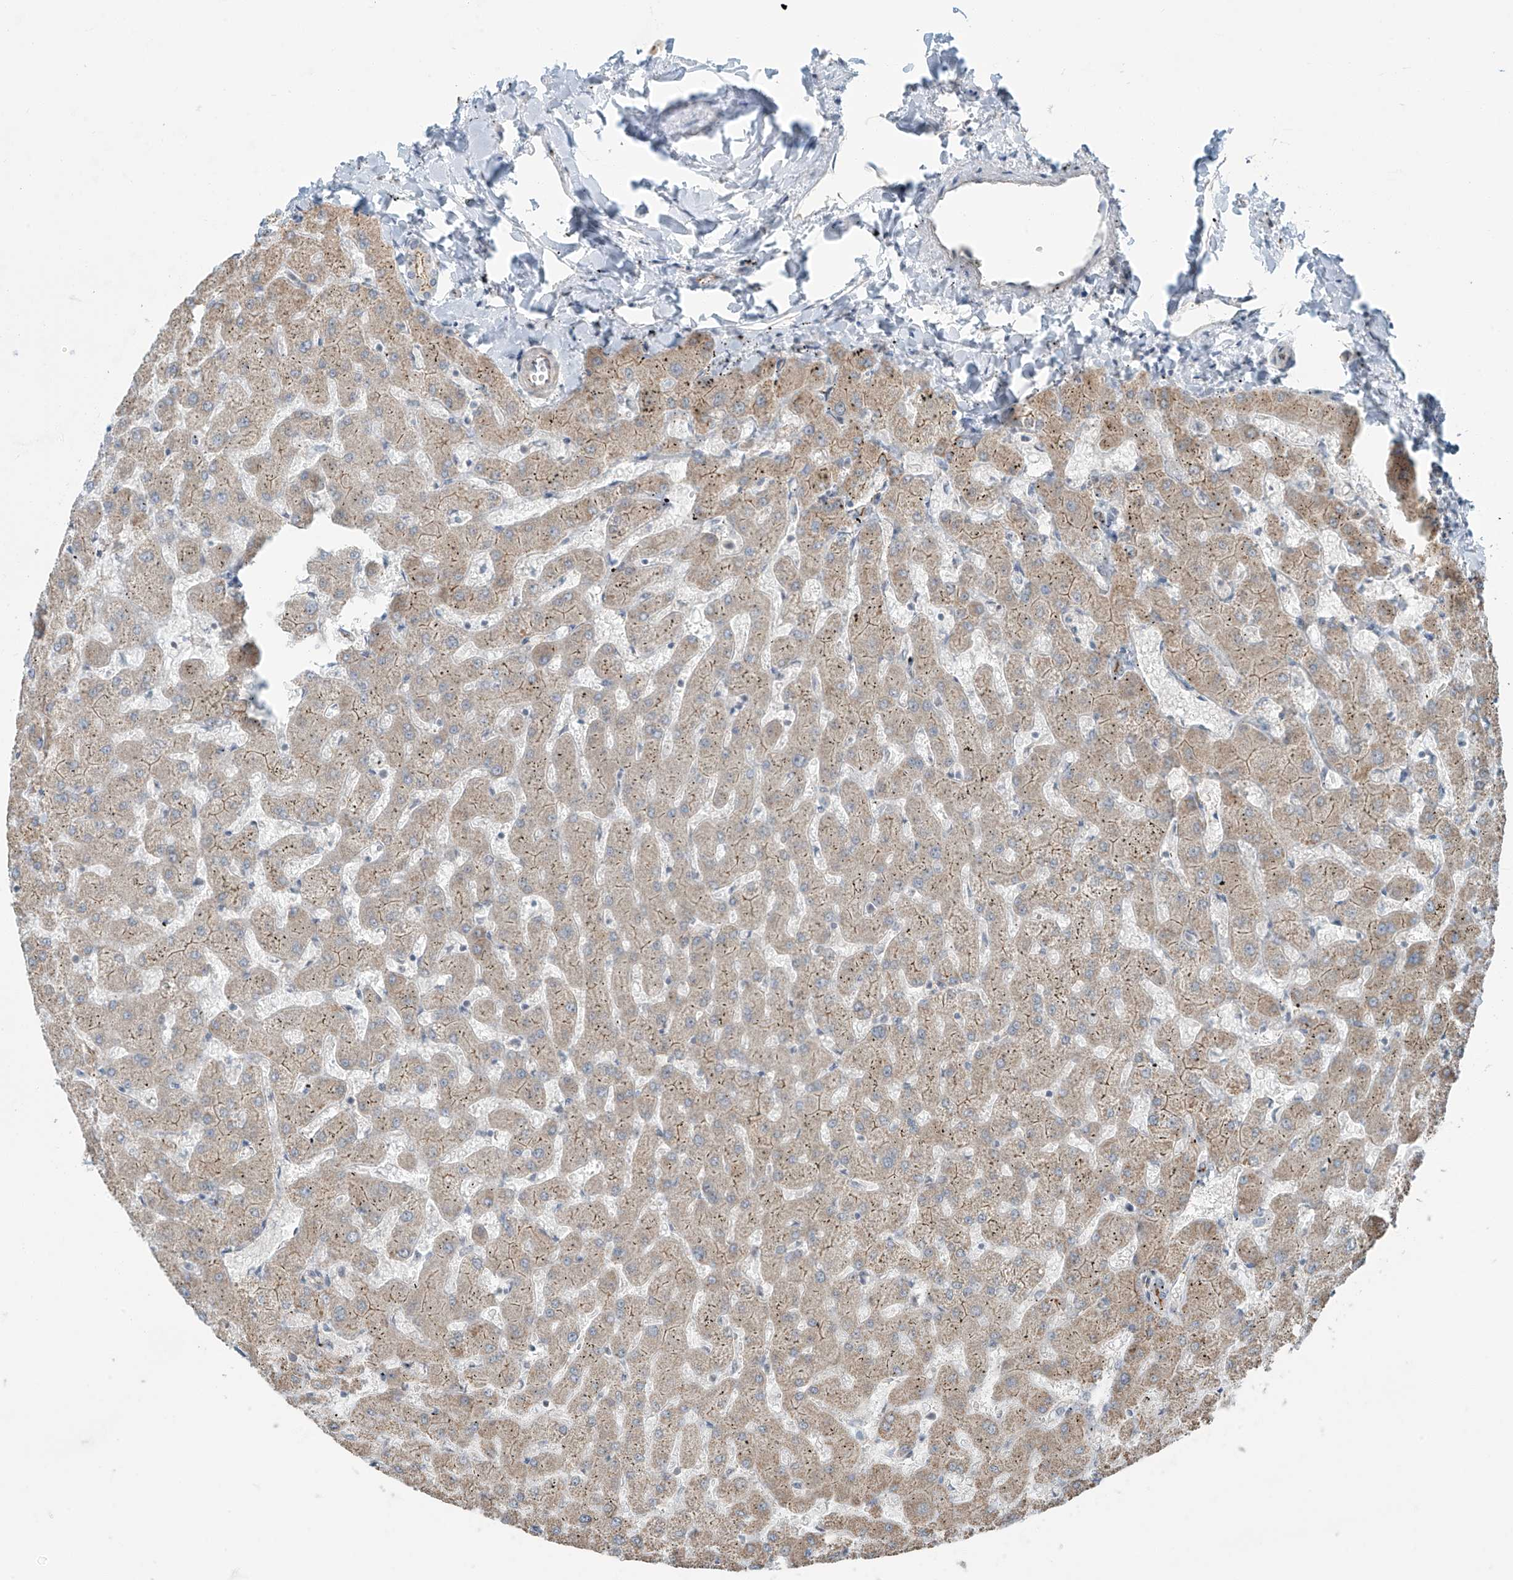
{"staining": {"intensity": "moderate", "quantity": "<25%", "location": "cytoplasmic/membranous"}, "tissue": "liver", "cell_type": "Cholangiocytes", "image_type": "normal", "snomed": [{"axis": "morphology", "description": "Normal tissue, NOS"}, {"axis": "topography", "description": "Liver"}], "caption": "Brown immunohistochemical staining in unremarkable human liver exhibits moderate cytoplasmic/membranous staining in about <25% of cholangiocytes. The protein of interest is shown in brown color, while the nuclei are stained blue.", "gene": "ZNF16", "patient": {"sex": "female", "age": 63}}